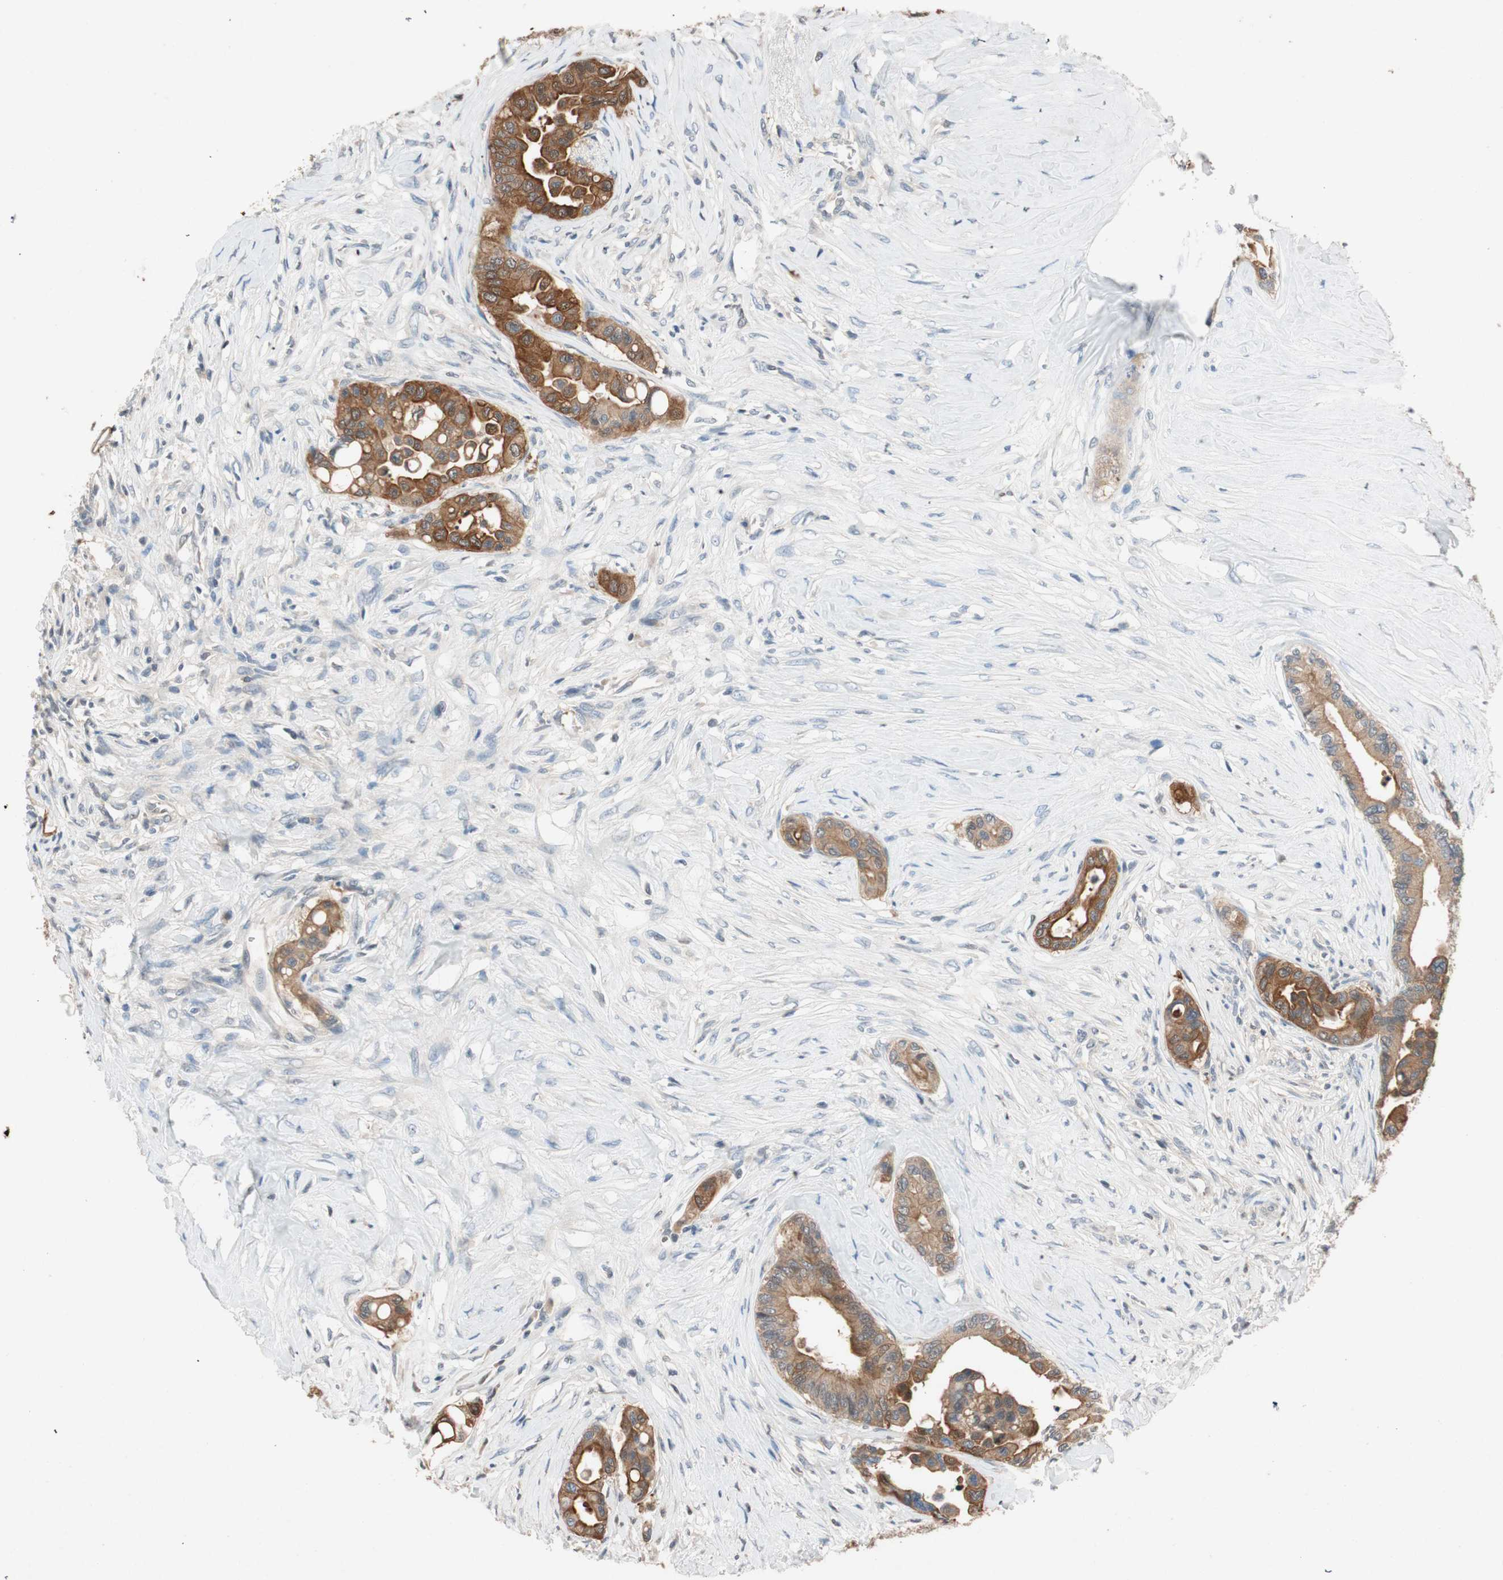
{"staining": {"intensity": "moderate", "quantity": "<25%", "location": "cytoplasmic/membranous"}, "tissue": "colorectal cancer", "cell_type": "Tumor cells", "image_type": "cancer", "snomed": [{"axis": "morphology", "description": "Normal tissue, NOS"}, {"axis": "morphology", "description": "Adenocarcinoma, NOS"}, {"axis": "topography", "description": "Colon"}], "caption": "Protein staining shows moderate cytoplasmic/membranous expression in about <25% of tumor cells in adenocarcinoma (colorectal). (brown staining indicates protein expression, while blue staining denotes nuclei).", "gene": "SERPINB5", "patient": {"sex": "male", "age": 82}}